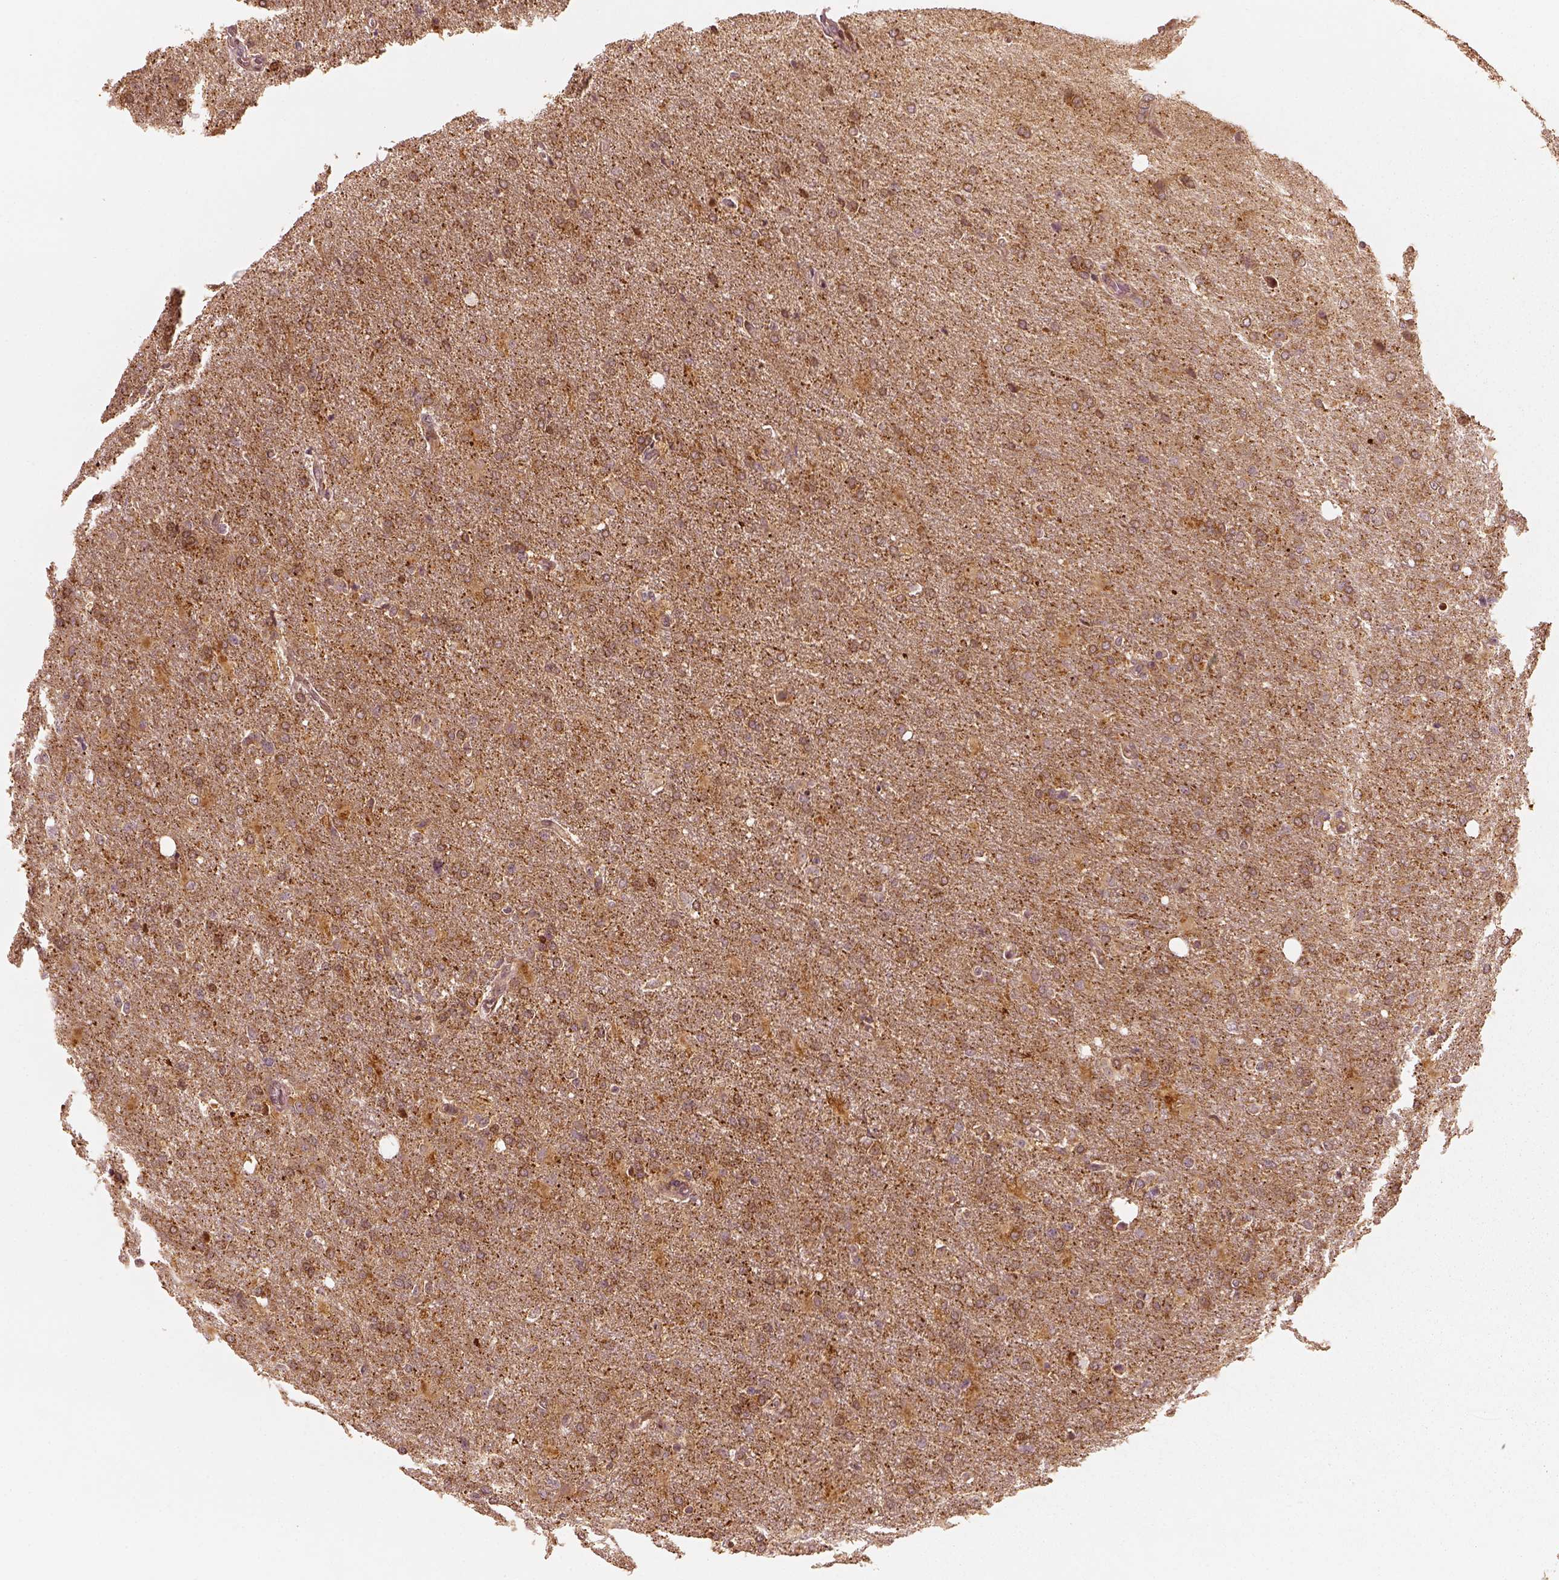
{"staining": {"intensity": "moderate", "quantity": ">75%", "location": "cytoplasmic/membranous"}, "tissue": "glioma", "cell_type": "Tumor cells", "image_type": "cancer", "snomed": [{"axis": "morphology", "description": "Glioma, malignant, High grade"}, {"axis": "topography", "description": "Brain"}], "caption": "This is an image of immunohistochemistry staining of glioma, which shows moderate positivity in the cytoplasmic/membranous of tumor cells.", "gene": "SLC12A9", "patient": {"sex": "male", "age": 68}}